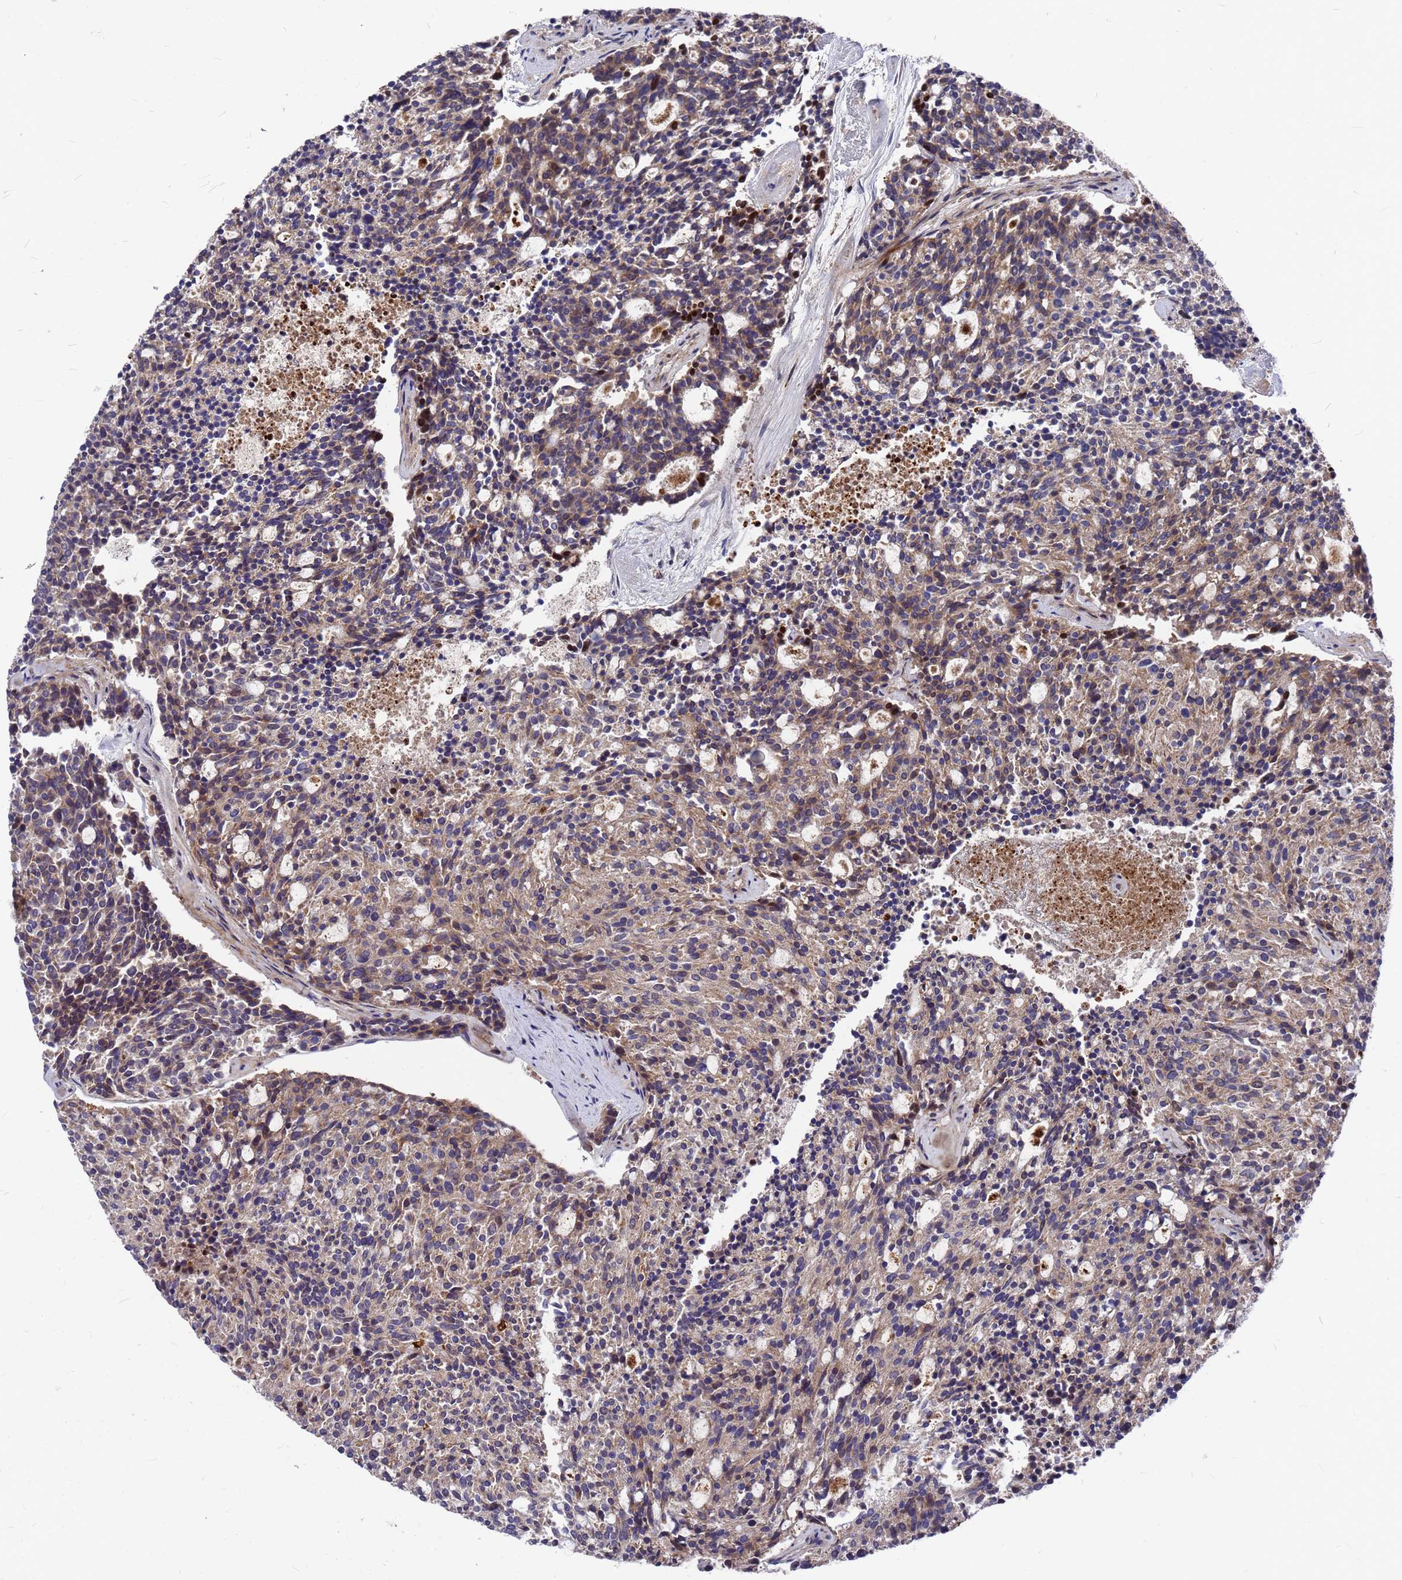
{"staining": {"intensity": "weak", "quantity": "25%-75%", "location": "cytoplasmic/membranous"}, "tissue": "carcinoid", "cell_type": "Tumor cells", "image_type": "cancer", "snomed": [{"axis": "morphology", "description": "Carcinoid, malignant, NOS"}, {"axis": "topography", "description": "Pancreas"}], "caption": "Immunohistochemical staining of human malignant carcinoid displays weak cytoplasmic/membranous protein positivity in approximately 25%-75% of tumor cells. (DAB IHC, brown staining for protein, blue staining for nuclei).", "gene": "ZNF717", "patient": {"sex": "female", "age": 54}}